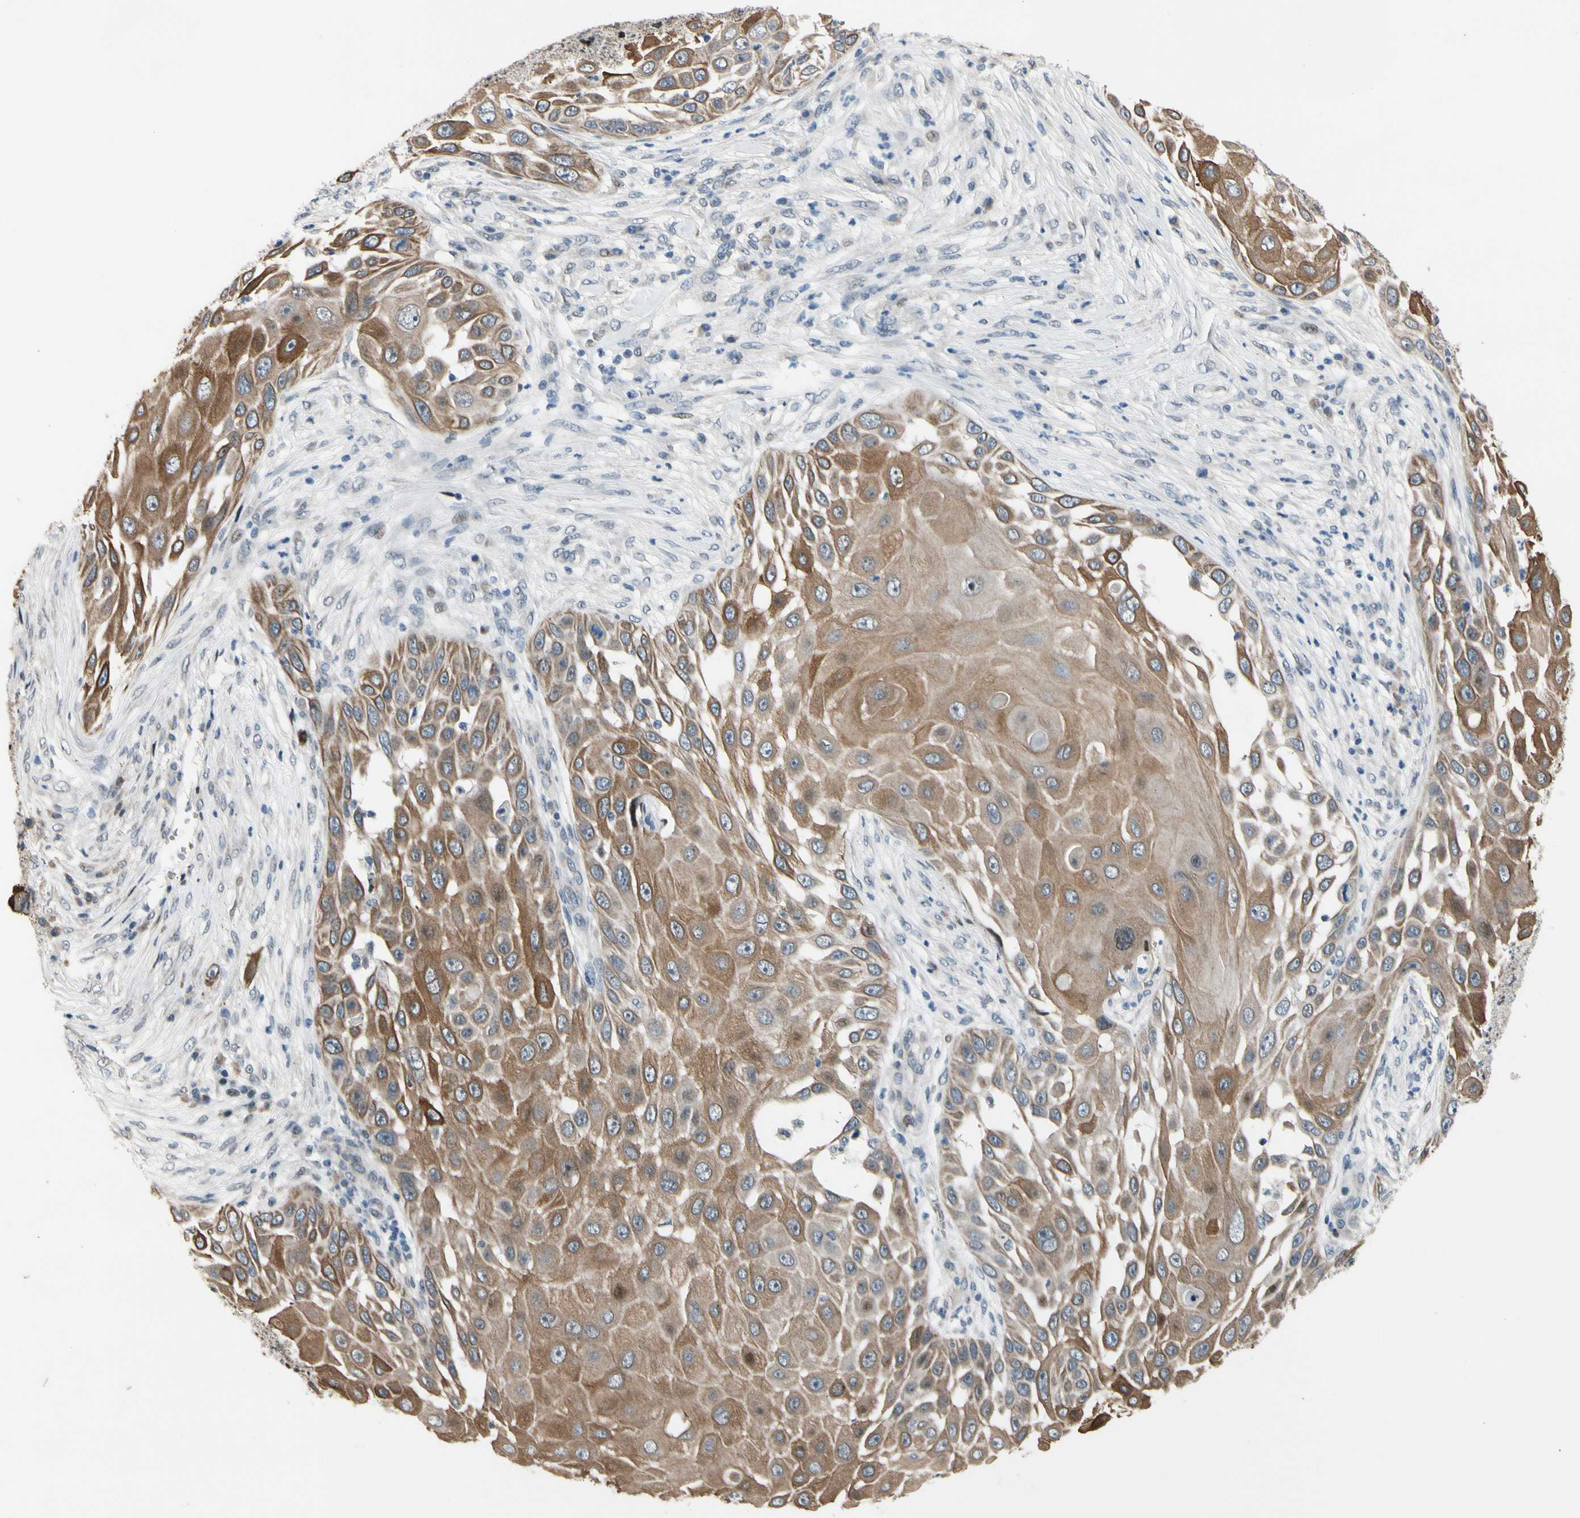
{"staining": {"intensity": "moderate", "quantity": ">75%", "location": "cytoplasmic/membranous"}, "tissue": "skin cancer", "cell_type": "Tumor cells", "image_type": "cancer", "snomed": [{"axis": "morphology", "description": "Squamous cell carcinoma, NOS"}, {"axis": "topography", "description": "Skin"}], "caption": "Immunohistochemical staining of human skin cancer (squamous cell carcinoma) demonstrates medium levels of moderate cytoplasmic/membranous protein staining in about >75% of tumor cells.", "gene": "ZNF184", "patient": {"sex": "female", "age": 44}}